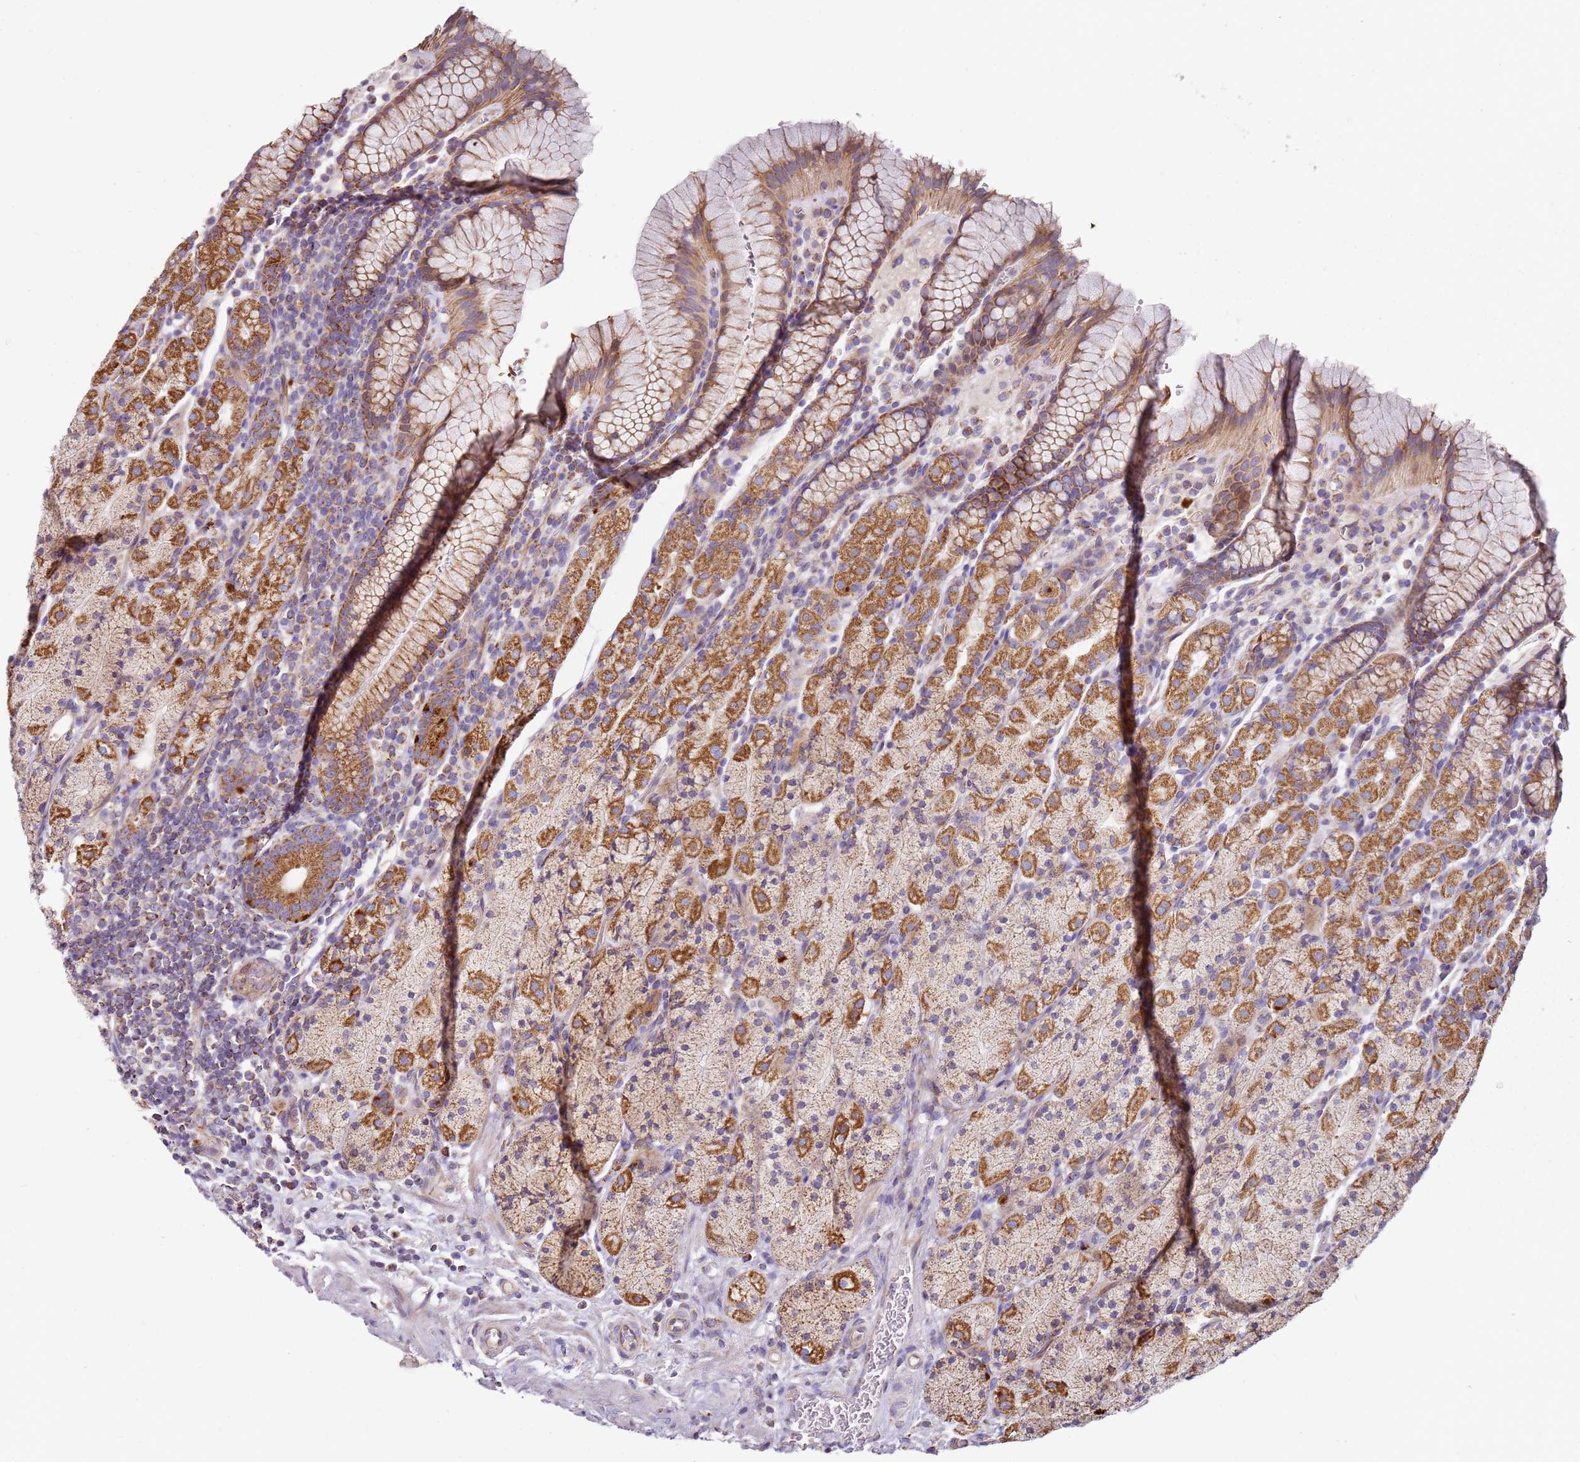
{"staining": {"intensity": "moderate", "quantity": ">75%", "location": "cytoplasmic/membranous"}, "tissue": "stomach", "cell_type": "Glandular cells", "image_type": "normal", "snomed": [{"axis": "morphology", "description": "Normal tissue, NOS"}, {"axis": "topography", "description": "Stomach, upper"}, {"axis": "topography", "description": "Stomach"}], "caption": "Moderate cytoplasmic/membranous protein positivity is appreciated in about >75% of glandular cells in stomach.", "gene": "ALS2", "patient": {"sex": "male", "age": 62}}